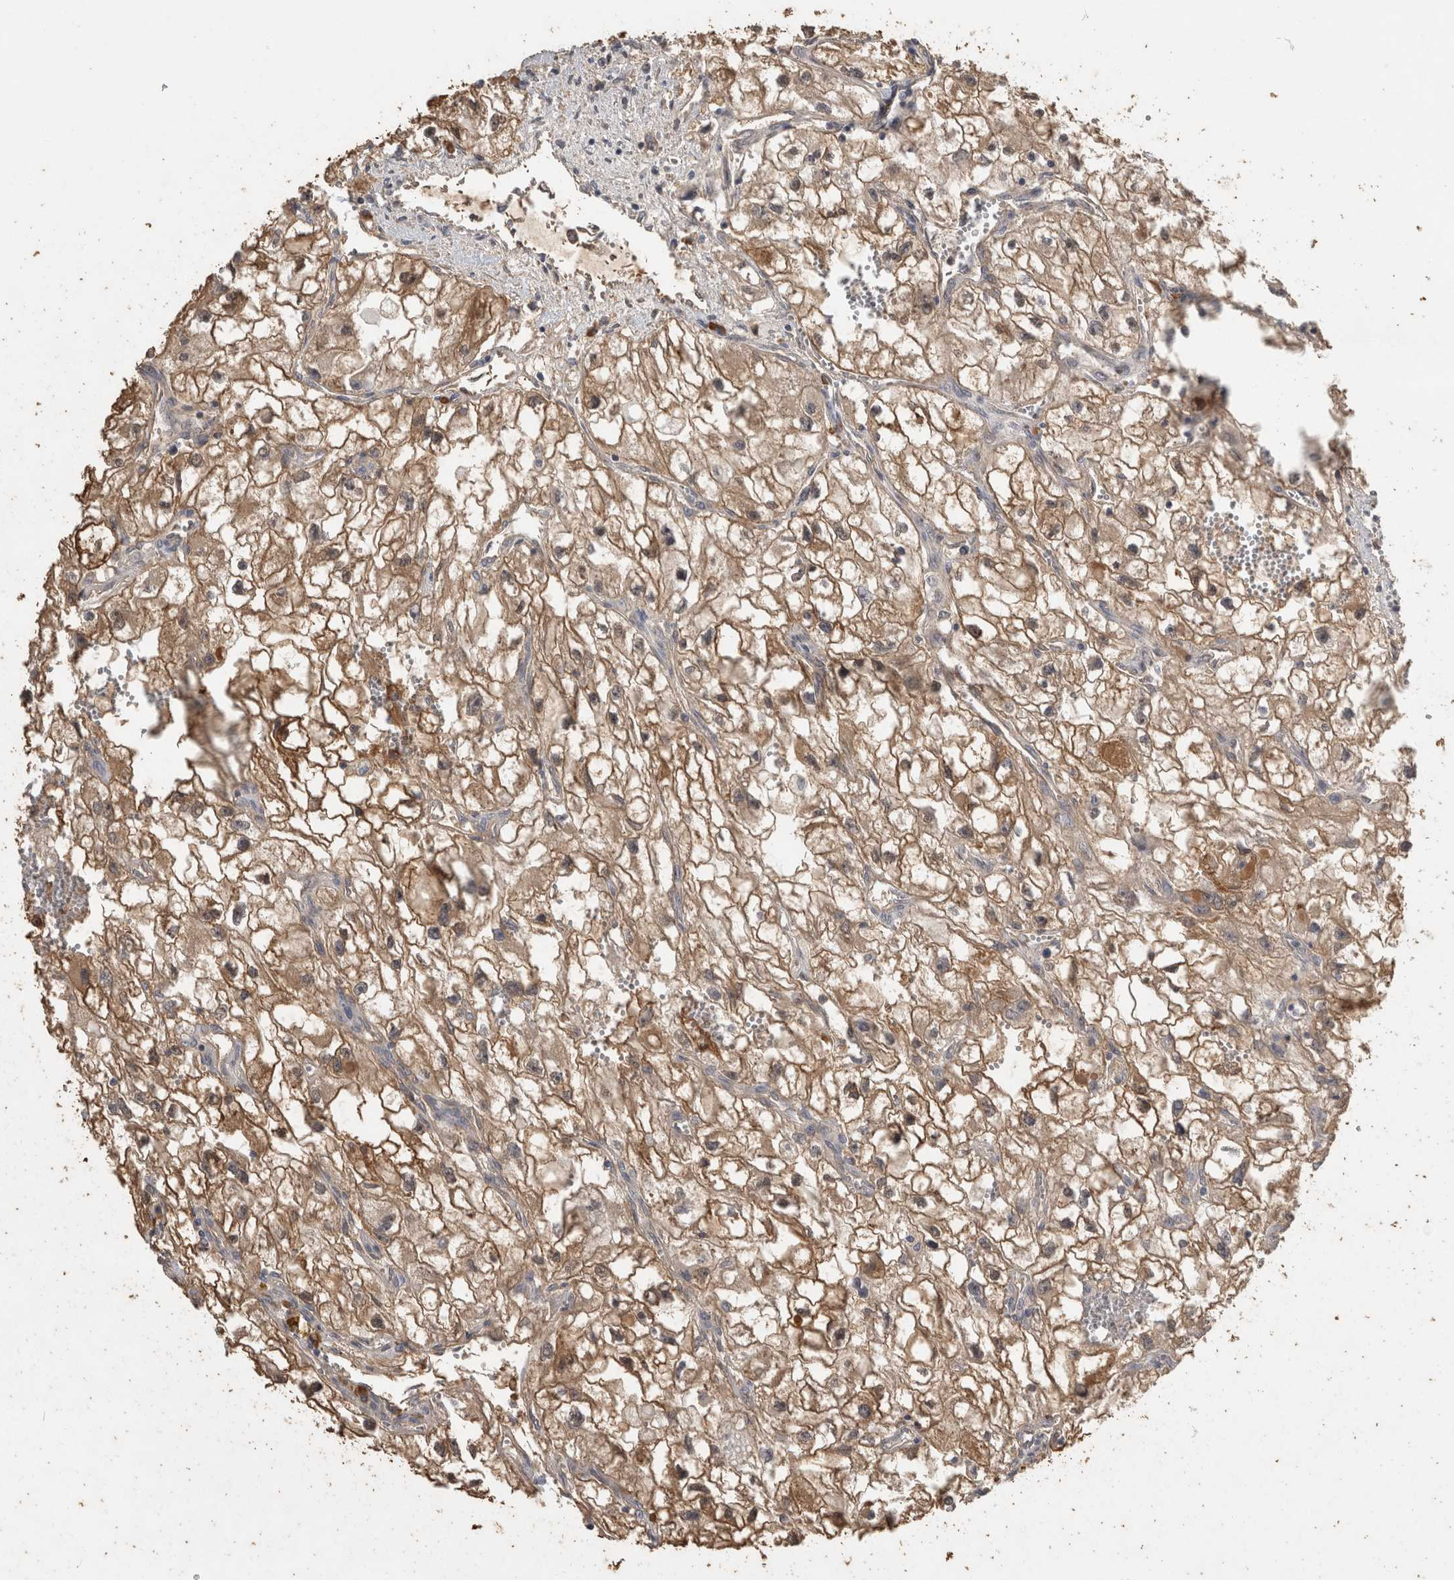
{"staining": {"intensity": "moderate", "quantity": ">75%", "location": "cytoplasmic/membranous"}, "tissue": "renal cancer", "cell_type": "Tumor cells", "image_type": "cancer", "snomed": [{"axis": "morphology", "description": "Adenocarcinoma, NOS"}, {"axis": "topography", "description": "Kidney"}], "caption": "Protein expression analysis of human renal cancer reveals moderate cytoplasmic/membranous staining in about >75% of tumor cells.", "gene": "RHPN1", "patient": {"sex": "female", "age": 70}}